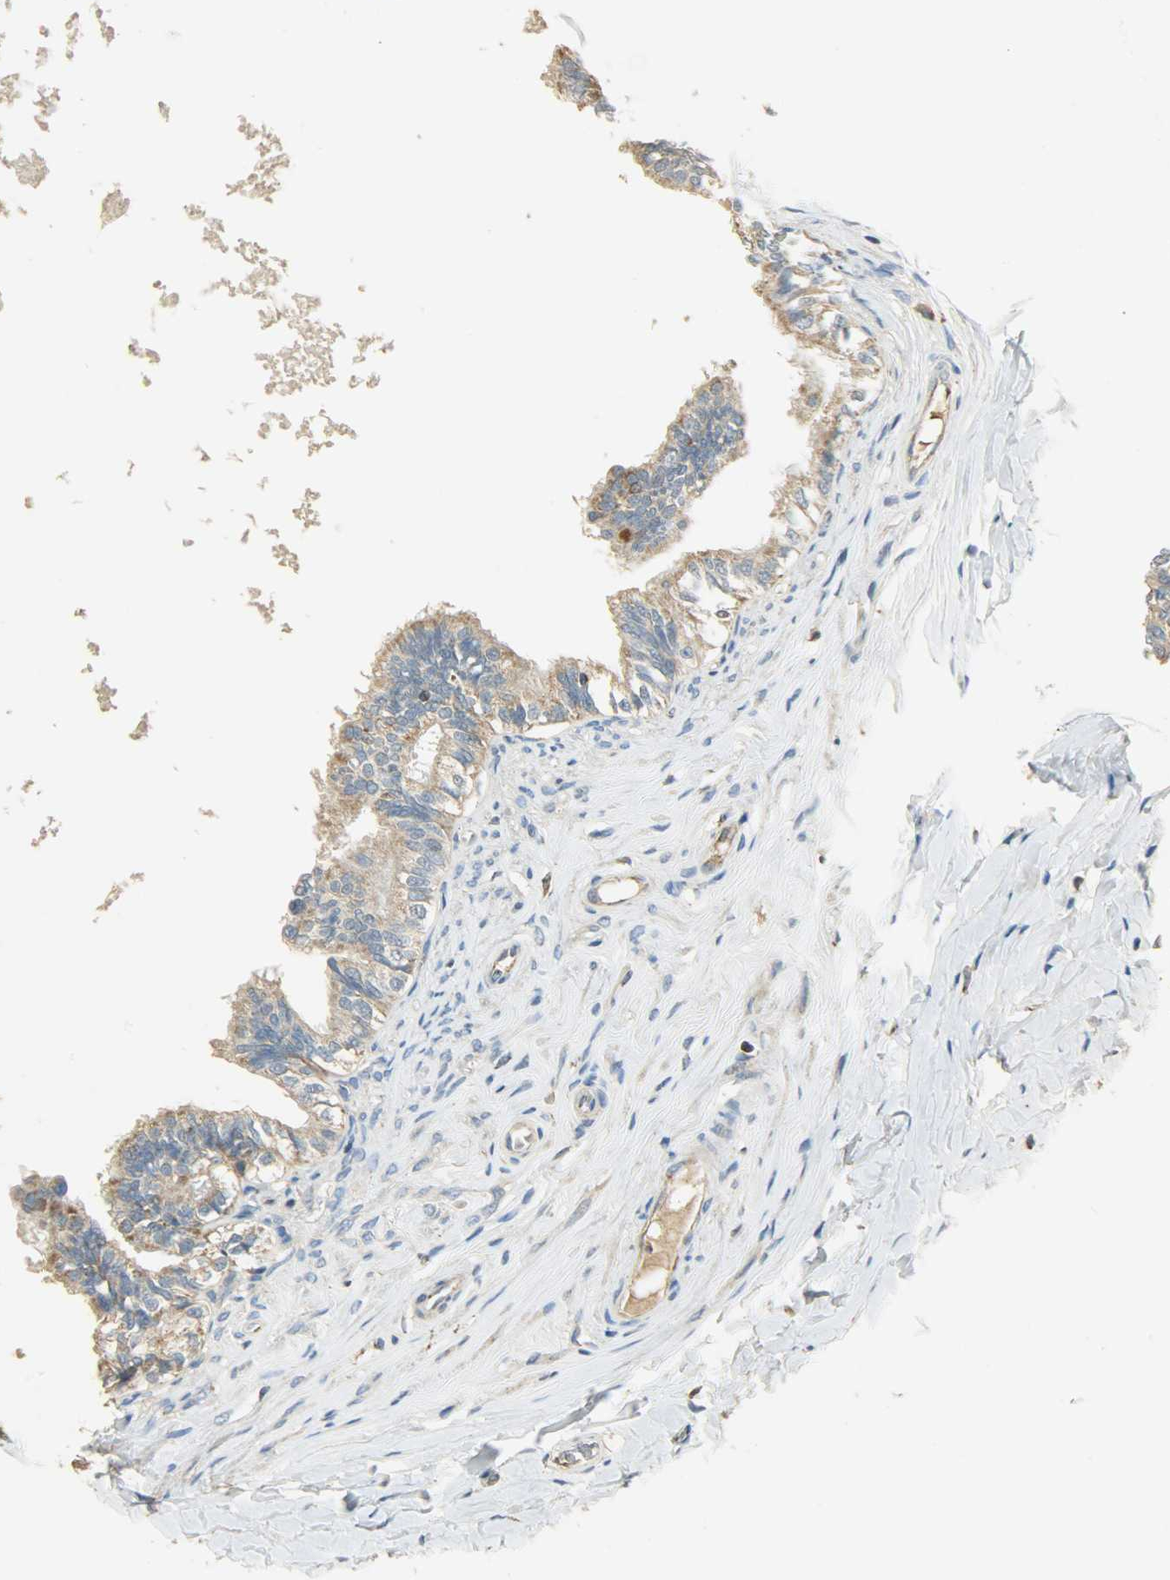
{"staining": {"intensity": "moderate", "quantity": ">75%", "location": "cytoplasmic/membranous"}, "tissue": "epididymis", "cell_type": "Glandular cells", "image_type": "normal", "snomed": [{"axis": "morphology", "description": "Normal tissue, NOS"}, {"axis": "topography", "description": "Soft tissue"}, {"axis": "topography", "description": "Epididymis"}], "caption": "Epididymis stained for a protein exhibits moderate cytoplasmic/membranous positivity in glandular cells. The staining was performed using DAB, with brown indicating positive protein expression. Nuclei are stained blue with hematoxylin.", "gene": "HDHD5", "patient": {"sex": "male", "age": 26}}